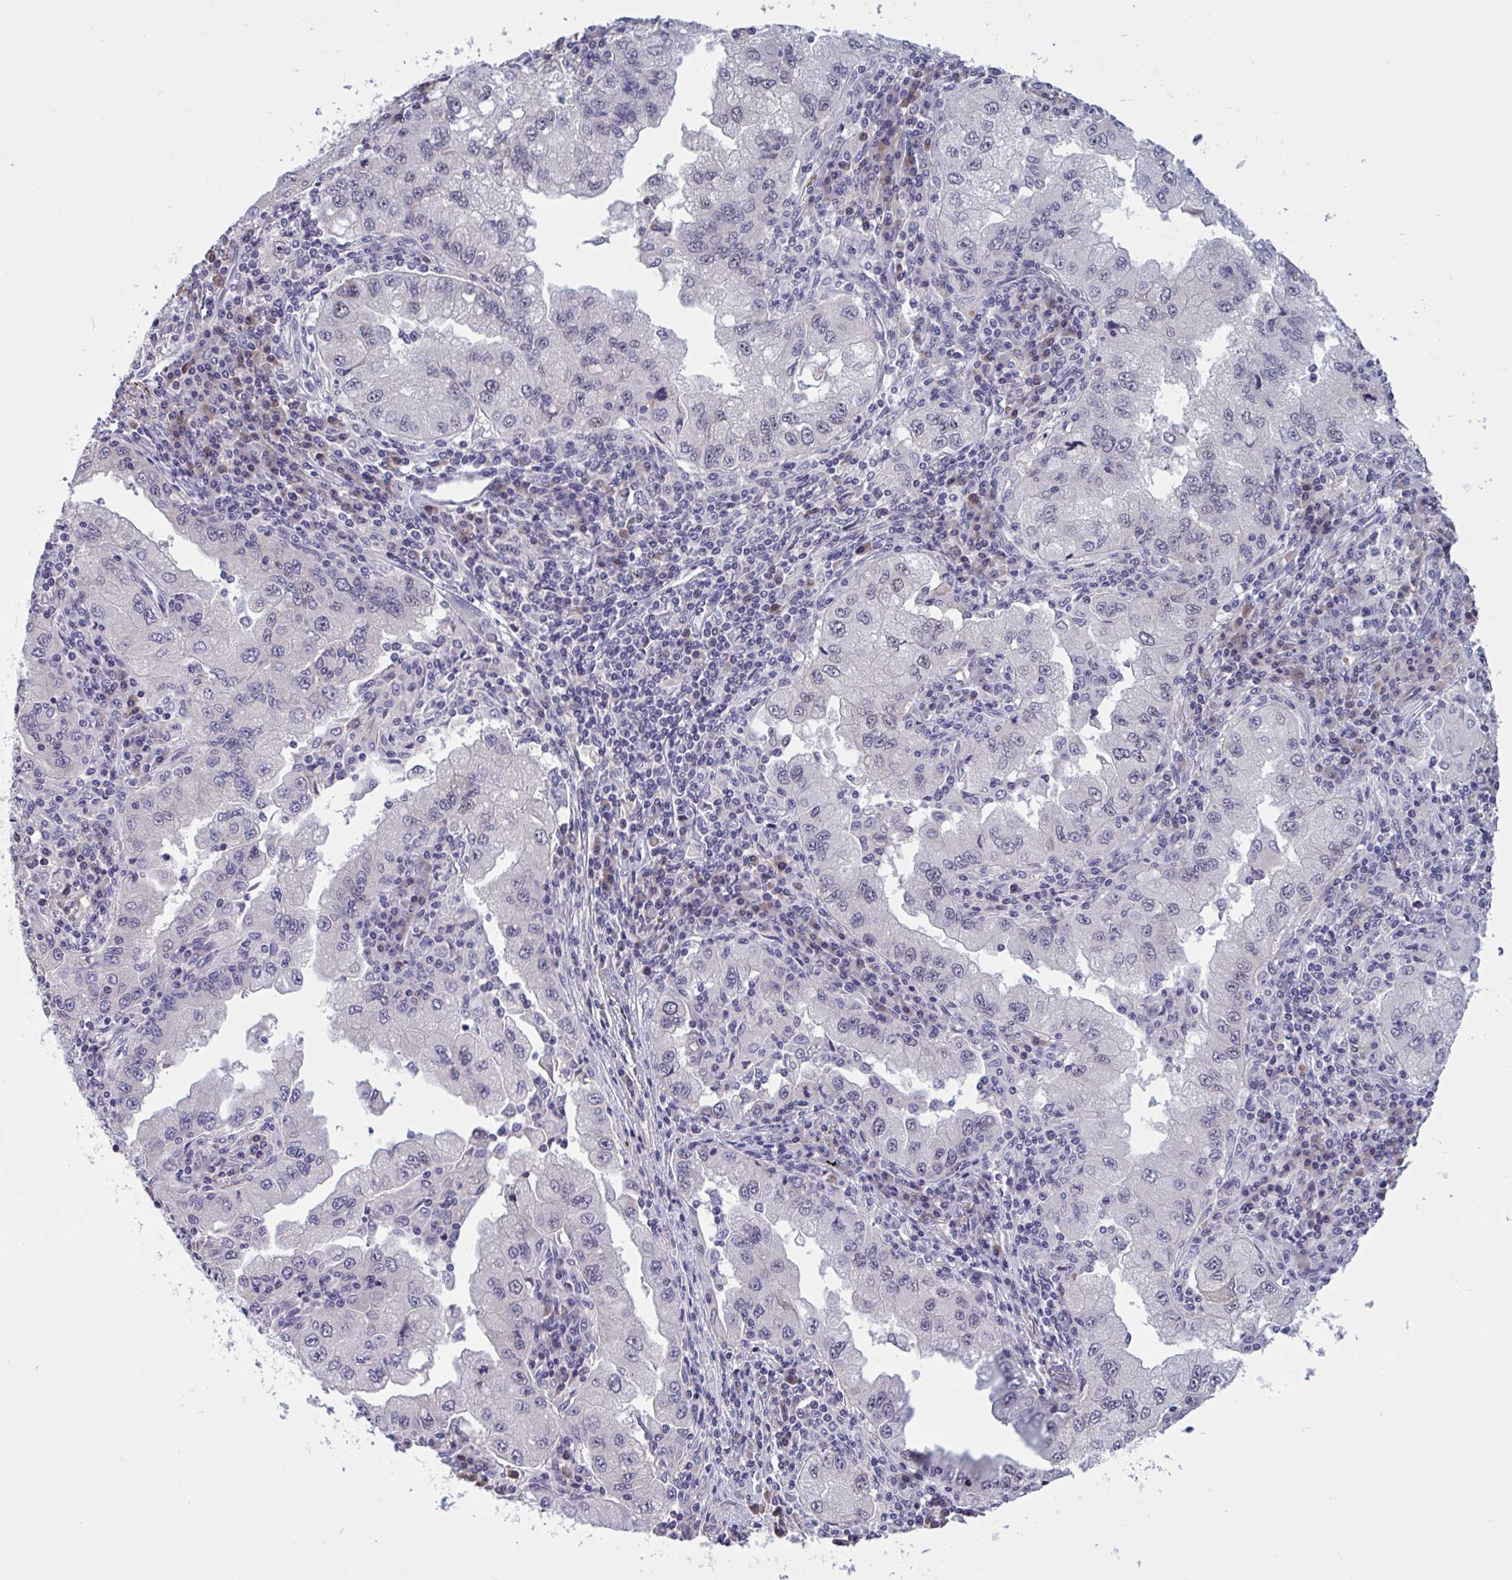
{"staining": {"intensity": "negative", "quantity": "none", "location": "none"}, "tissue": "lung cancer", "cell_type": "Tumor cells", "image_type": "cancer", "snomed": [{"axis": "morphology", "description": "Adenocarcinoma, NOS"}, {"axis": "morphology", "description": "Adenocarcinoma primary or metastatic"}, {"axis": "topography", "description": "Lung"}], "caption": "Immunohistochemistry (IHC) of lung cancer exhibits no expression in tumor cells. Brightfield microscopy of immunohistochemistry stained with DAB (brown) and hematoxylin (blue), captured at high magnification.", "gene": "CNGB3", "patient": {"sex": "male", "age": 74}}